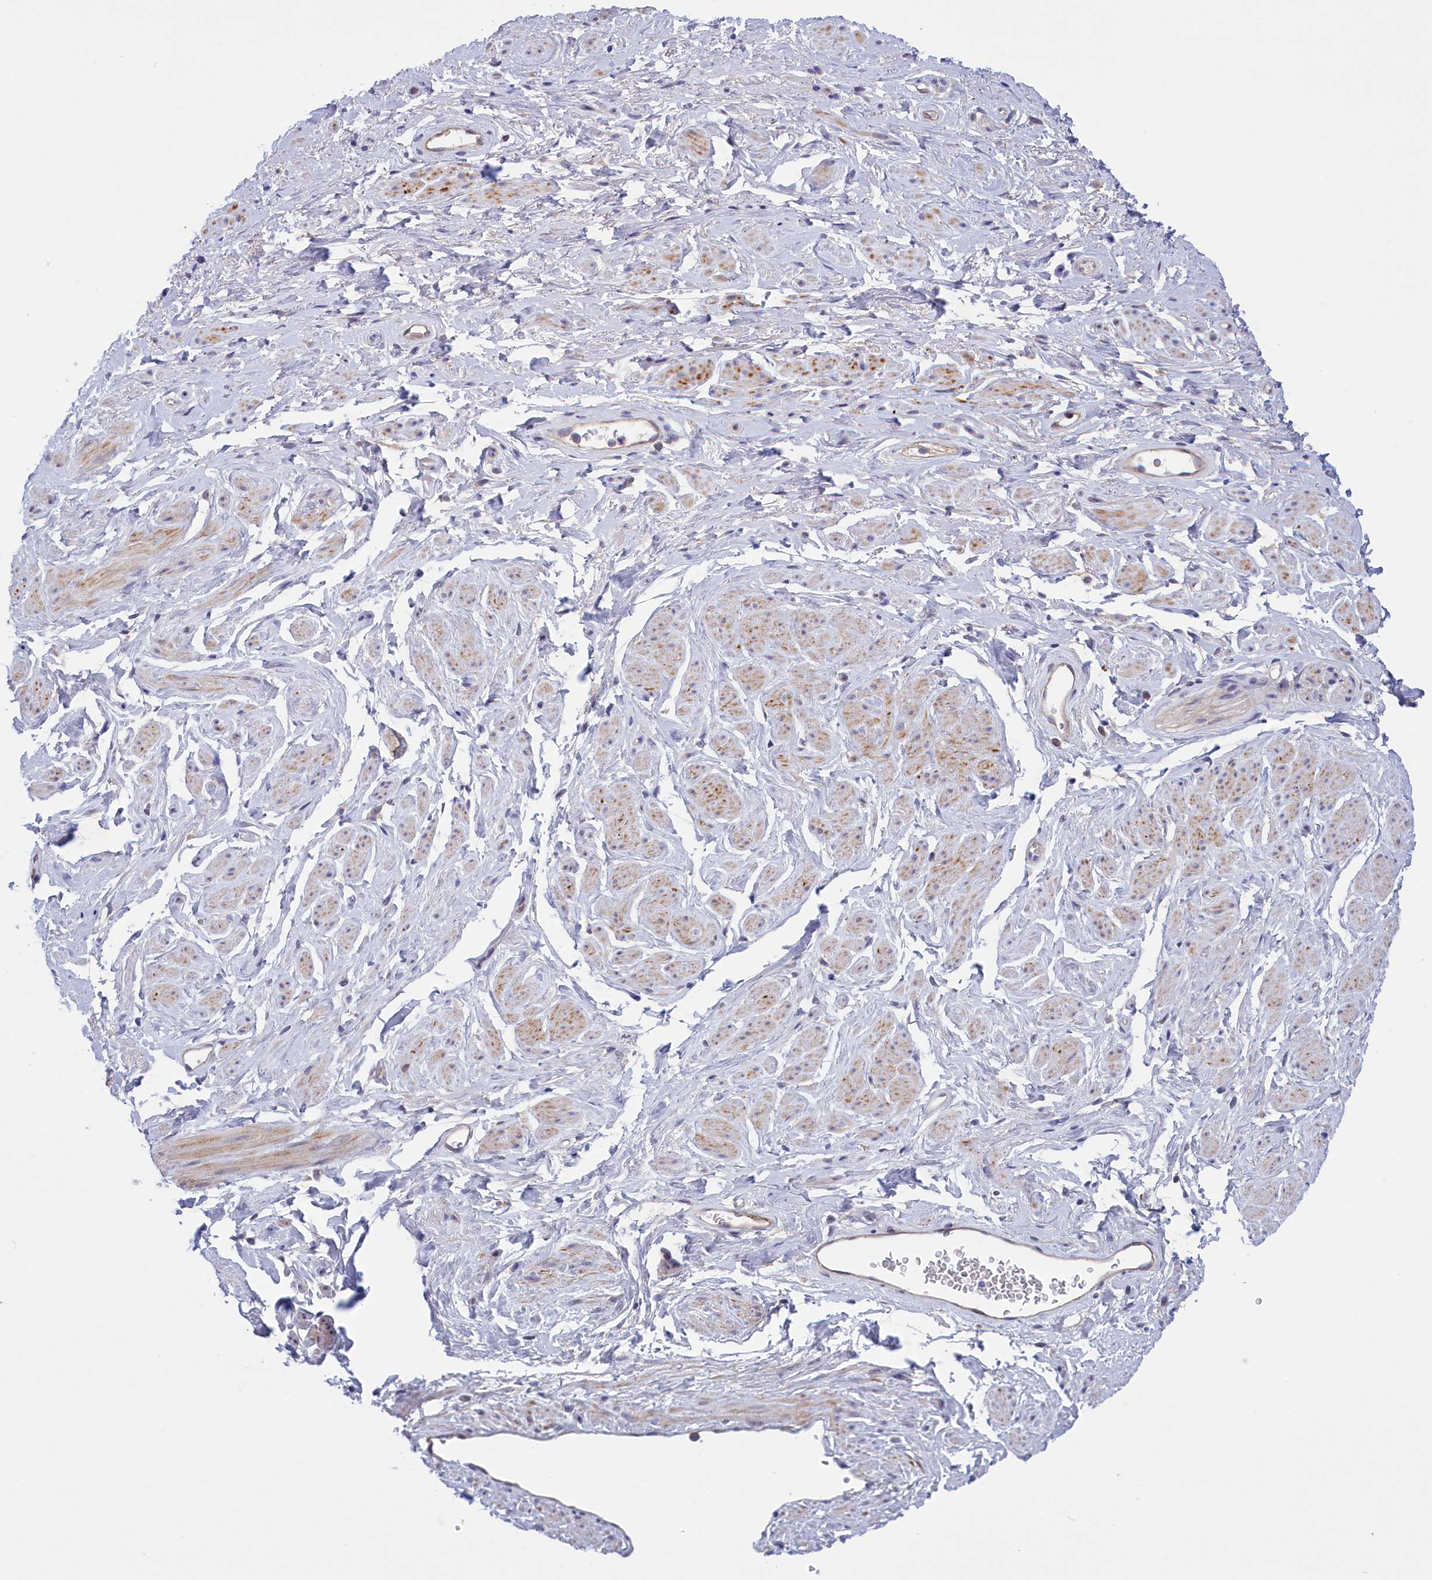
{"staining": {"intensity": "negative", "quantity": "none", "location": "none"}, "tissue": "adipose tissue", "cell_type": "Adipocytes", "image_type": "normal", "snomed": [{"axis": "morphology", "description": "Normal tissue, NOS"}, {"axis": "morphology", "description": "Adenocarcinoma, NOS"}, {"axis": "topography", "description": "Rectum"}, {"axis": "topography", "description": "Vagina"}, {"axis": "topography", "description": "Peripheral nerve tissue"}], "caption": "There is no significant expression in adipocytes of adipose tissue. (Brightfield microscopy of DAB (3,3'-diaminobenzidine) IHC at high magnification).", "gene": "CORO2A", "patient": {"sex": "female", "age": 71}}